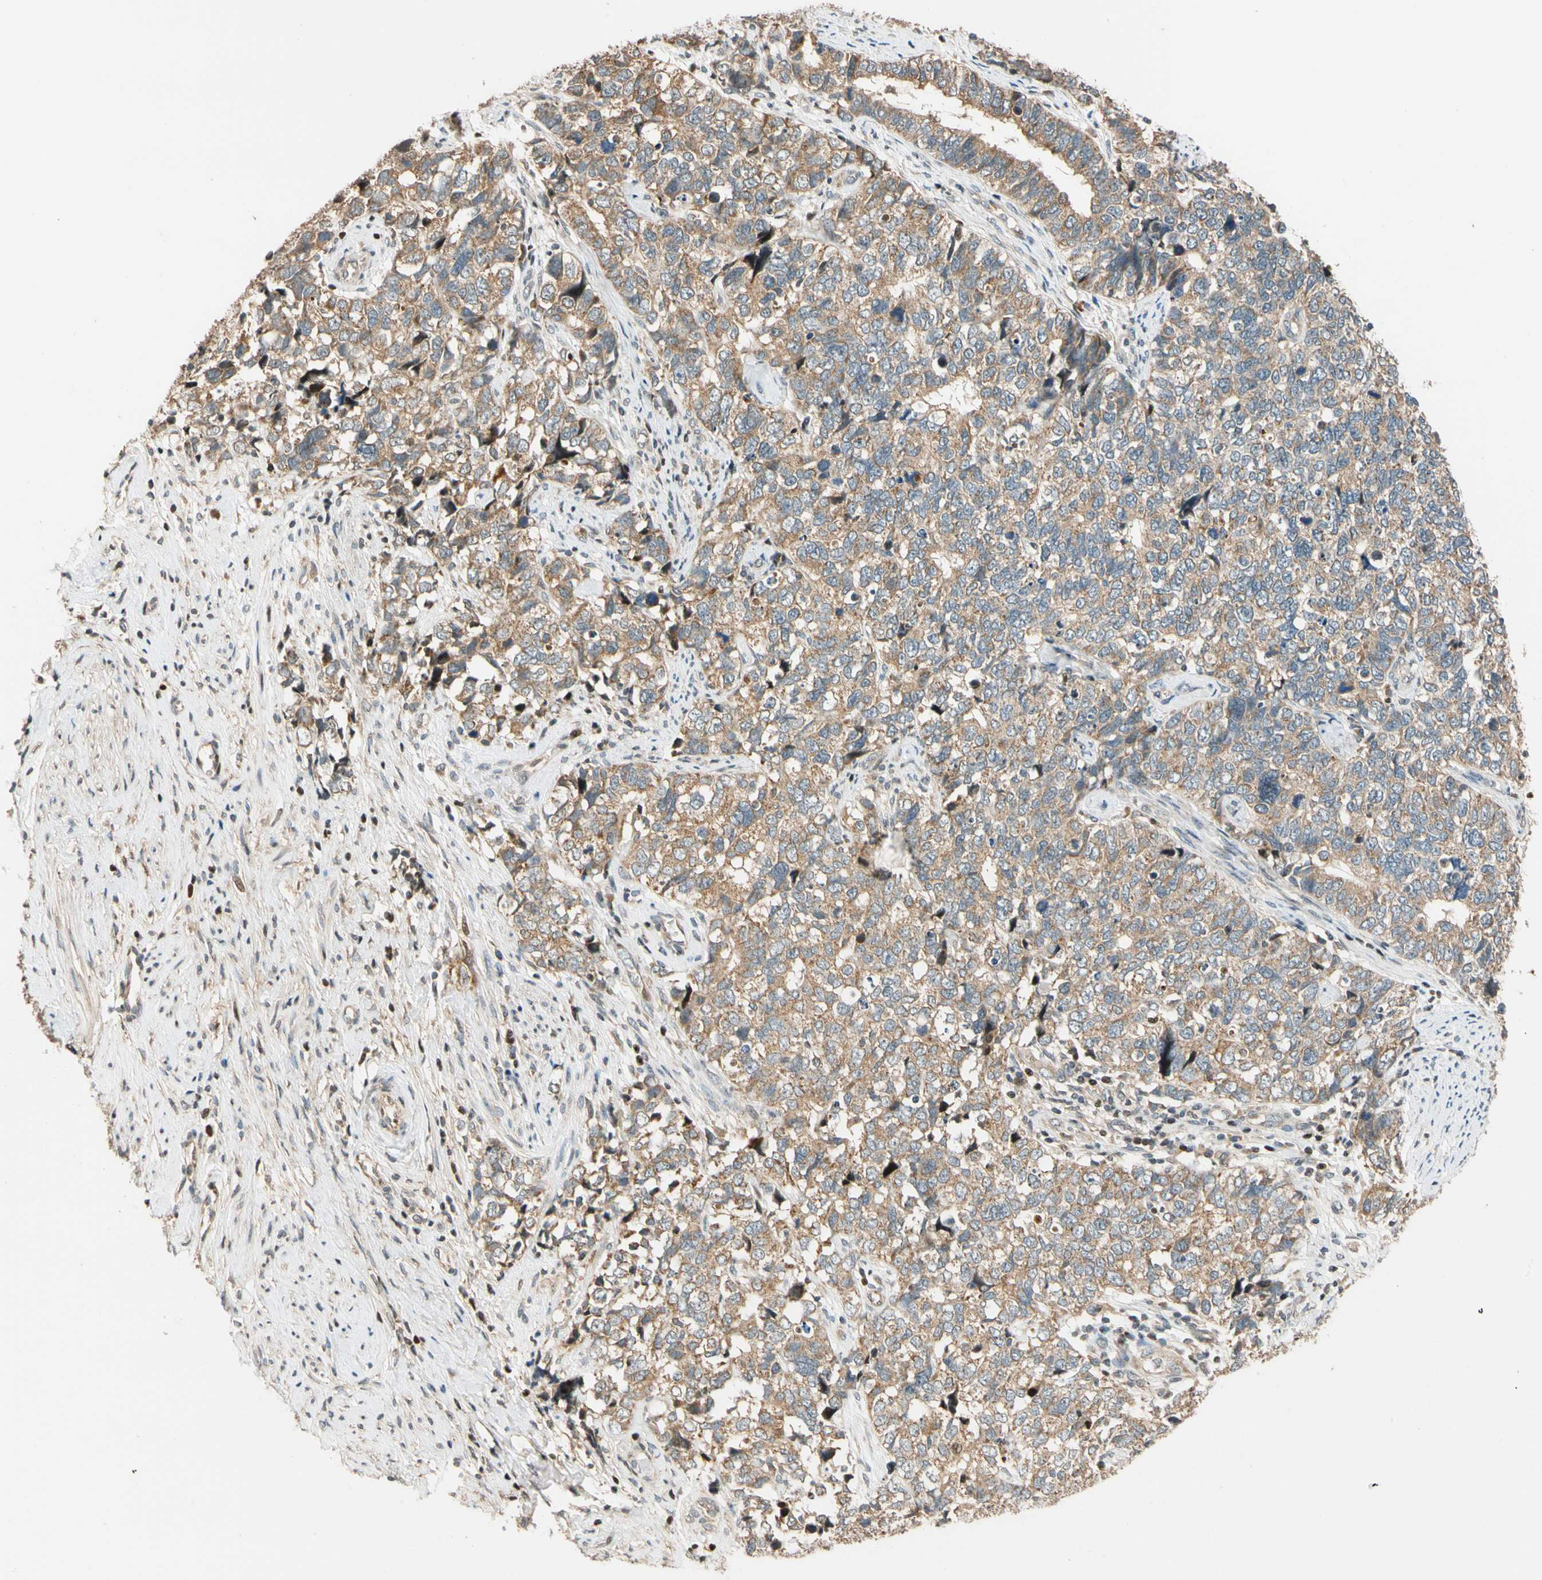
{"staining": {"intensity": "moderate", "quantity": ">75%", "location": "cytoplasmic/membranous"}, "tissue": "cervical cancer", "cell_type": "Tumor cells", "image_type": "cancer", "snomed": [{"axis": "morphology", "description": "Squamous cell carcinoma, NOS"}, {"axis": "topography", "description": "Cervix"}], "caption": "Protein analysis of cervical cancer tissue displays moderate cytoplasmic/membranous staining in about >75% of tumor cells.", "gene": "HECW1", "patient": {"sex": "female", "age": 63}}